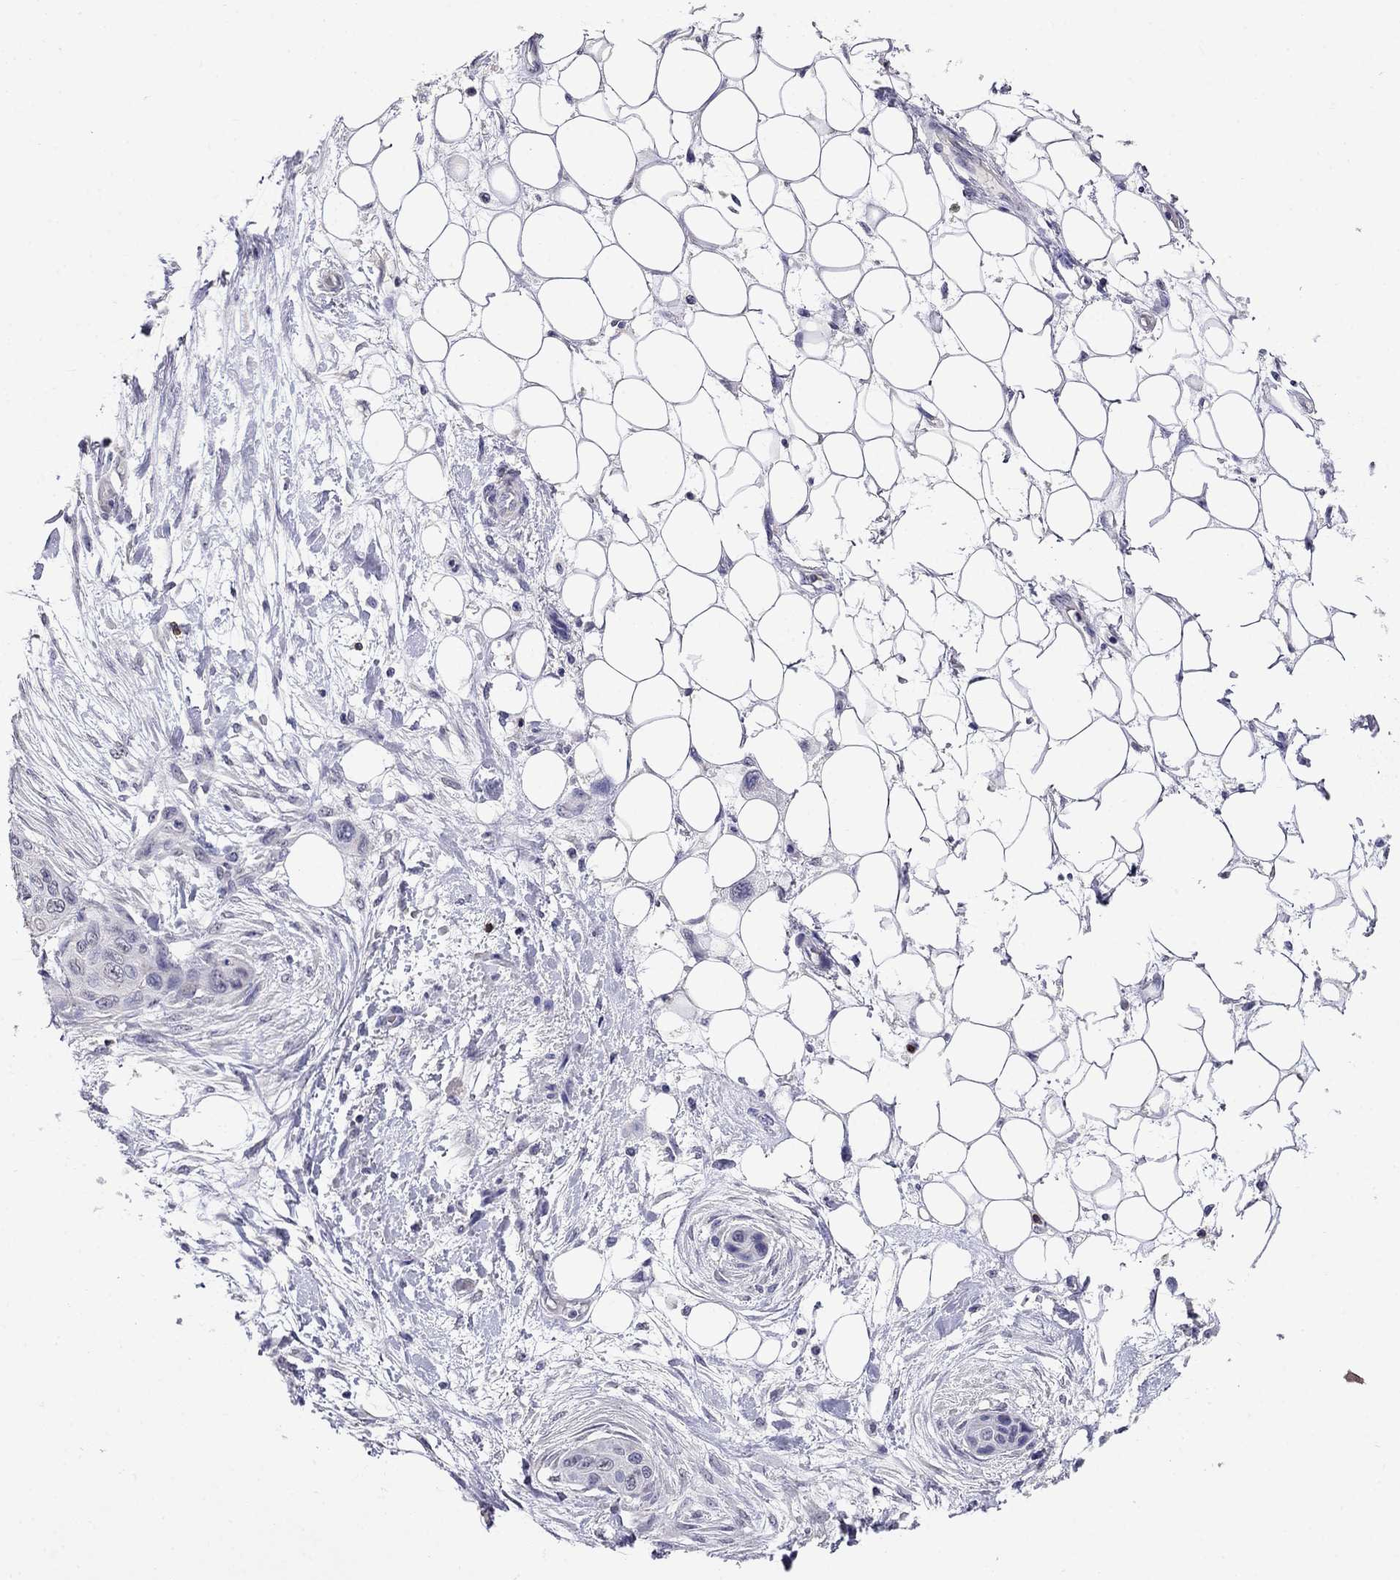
{"staining": {"intensity": "negative", "quantity": "none", "location": "none"}, "tissue": "skin cancer", "cell_type": "Tumor cells", "image_type": "cancer", "snomed": [{"axis": "morphology", "description": "Squamous cell carcinoma, NOS"}, {"axis": "topography", "description": "Skin"}], "caption": "Immunohistochemical staining of human skin squamous cell carcinoma exhibits no significant positivity in tumor cells.", "gene": "CD8B", "patient": {"sex": "male", "age": 79}}